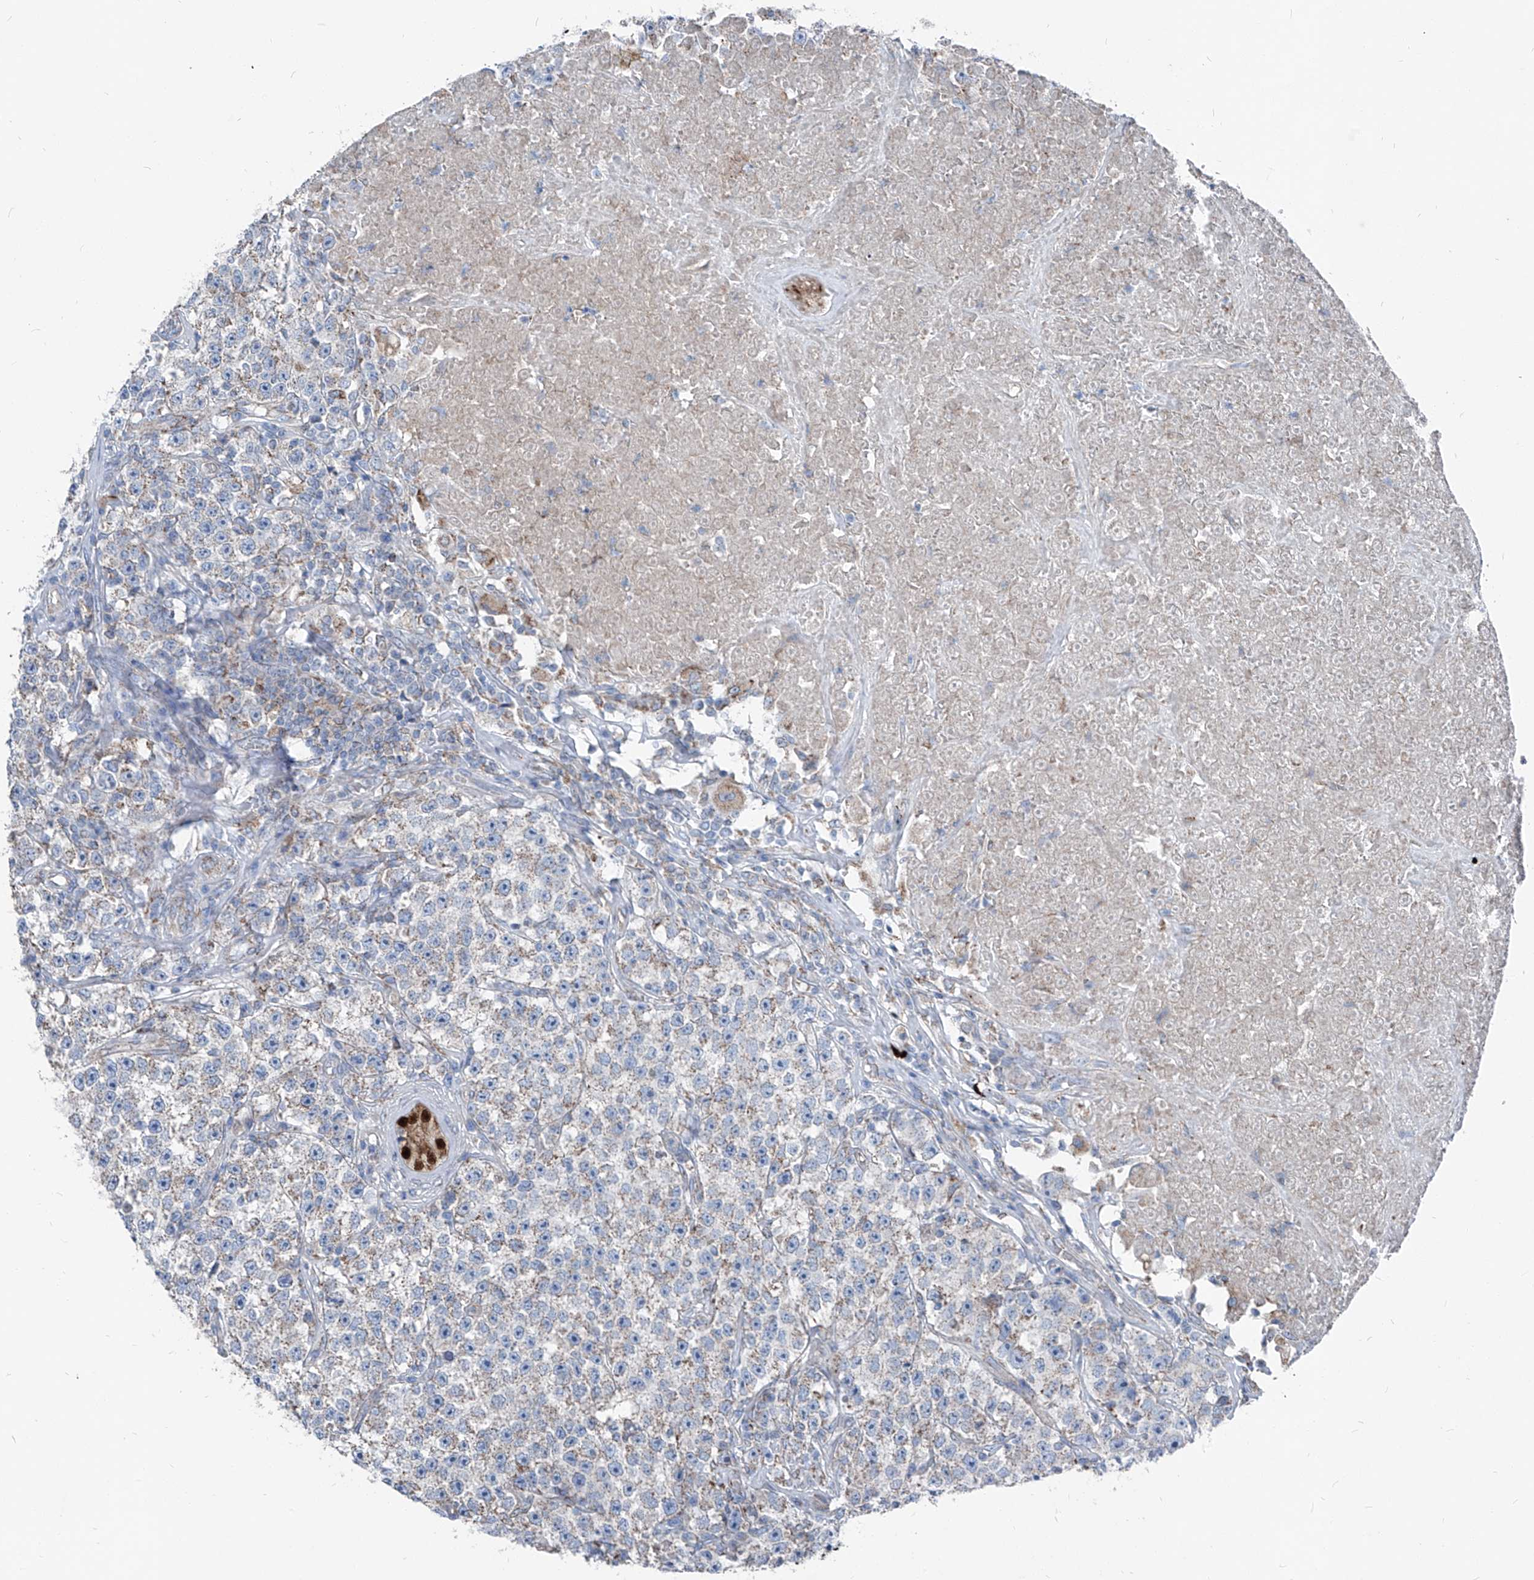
{"staining": {"intensity": "weak", "quantity": "25%-75%", "location": "cytoplasmic/membranous"}, "tissue": "testis cancer", "cell_type": "Tumor cells", "image_type": "cancer", "snomed": [{"axis": "morphology", "description": "Seminoma, NOS"}, {"axis": "topography", "description": "Testis"}], "caption": "Testis cancer was stained to show a protein in brown. There is low levels of weak cytoplasmic/membranous staining in about 25%-75% of tumor cells. (DAB (3,3'-diaminobenzidine) IHC with brightfield microscopy, high magnification).", "gene": "AGPS", "patient": {"sex": "male", "age": 22}}